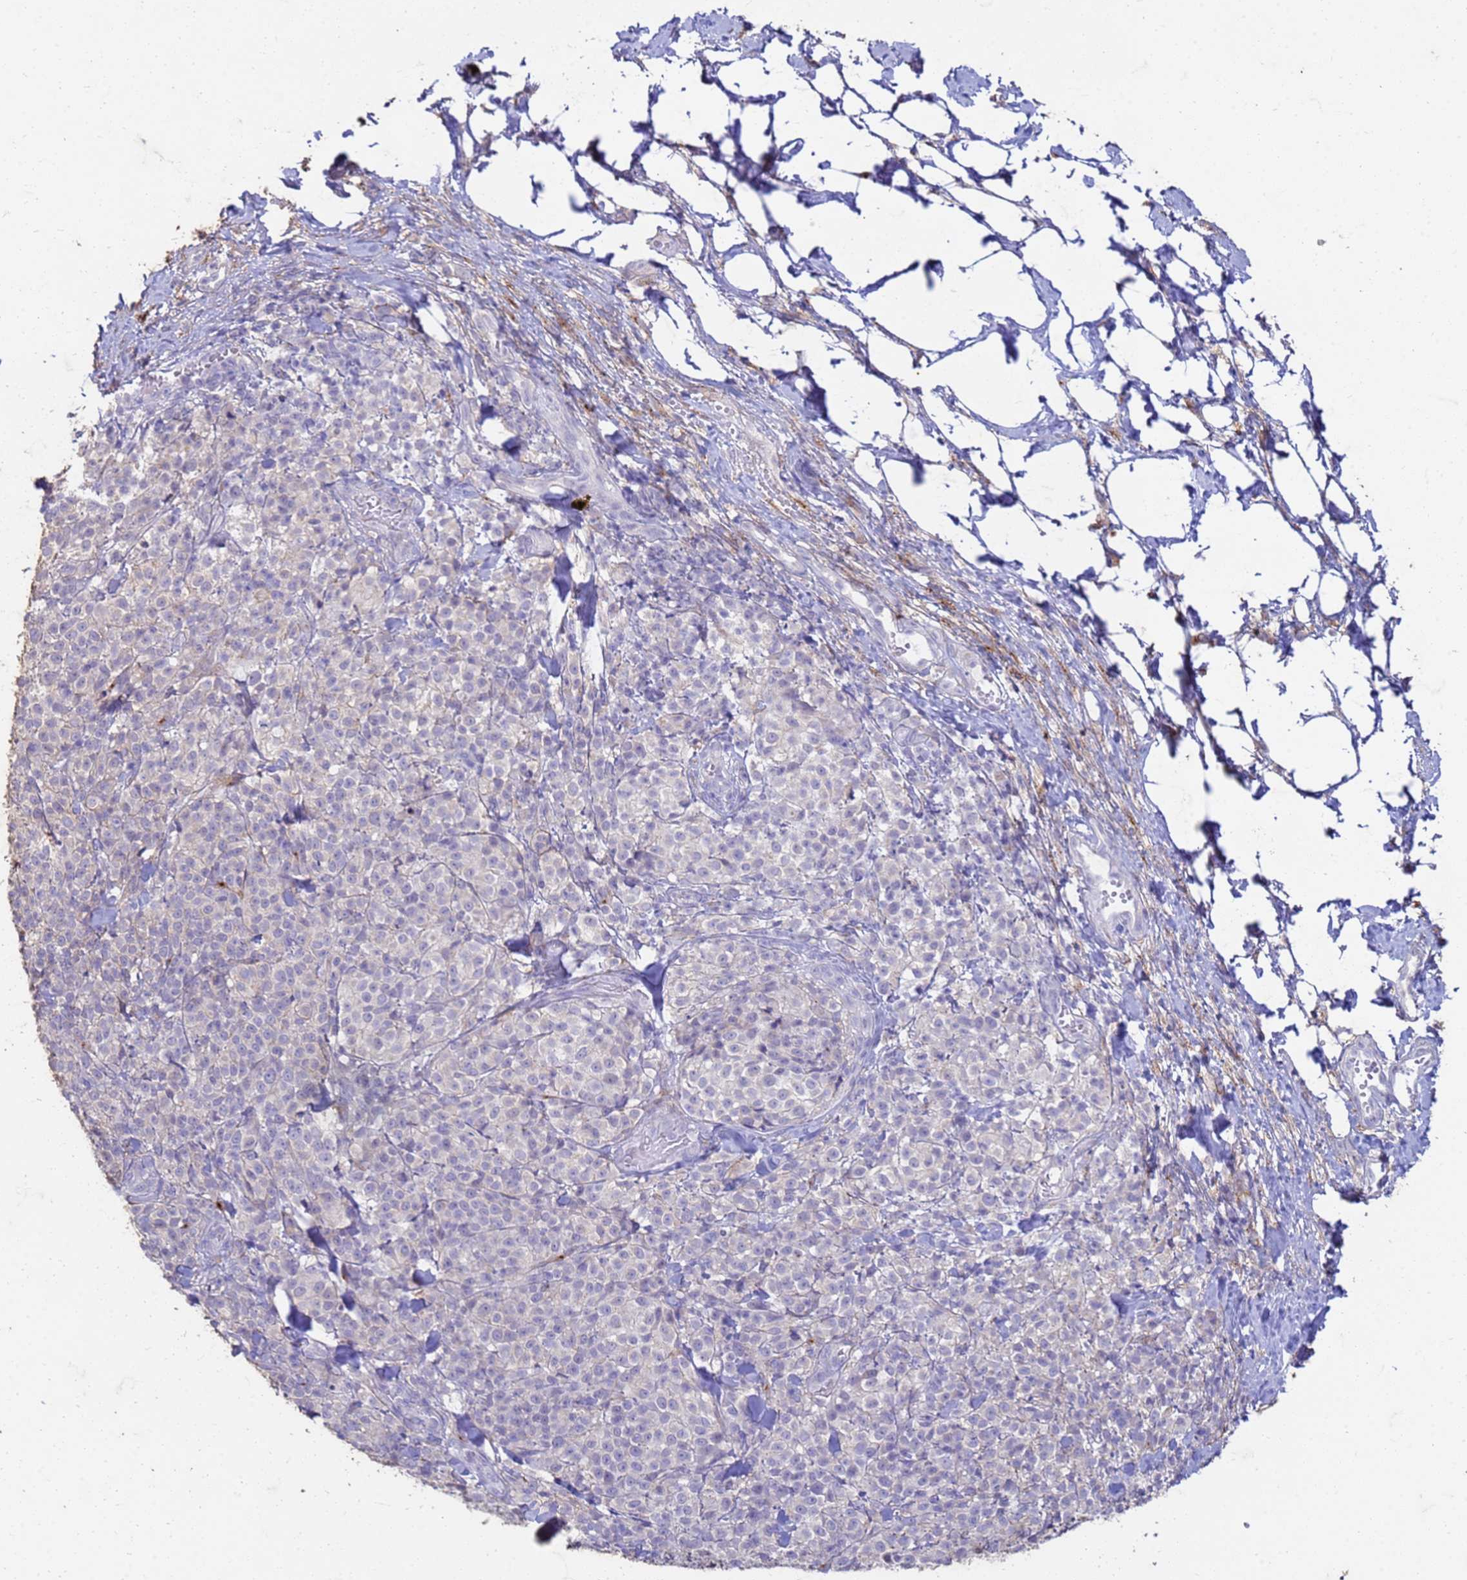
{"staining": {"intensity": "negative", "quantity": "none", "location": "none"}, "tissue": "melanoma", "cell_type": "Tumor cells", "image_type": "cancer", "snomed": [{"axis": "morphology", "description": "Normal tissue, NOS"}, {"axis": "morphology", "description": "Malignant melanoma, NOS"}, {"axis": "topography", "description": "Skin"}], "caption": "Tumor cells are negative for protein expression in human melanoma.", "gene": "SLC25A15", "patient": {"sex": "female", "age": 34}}